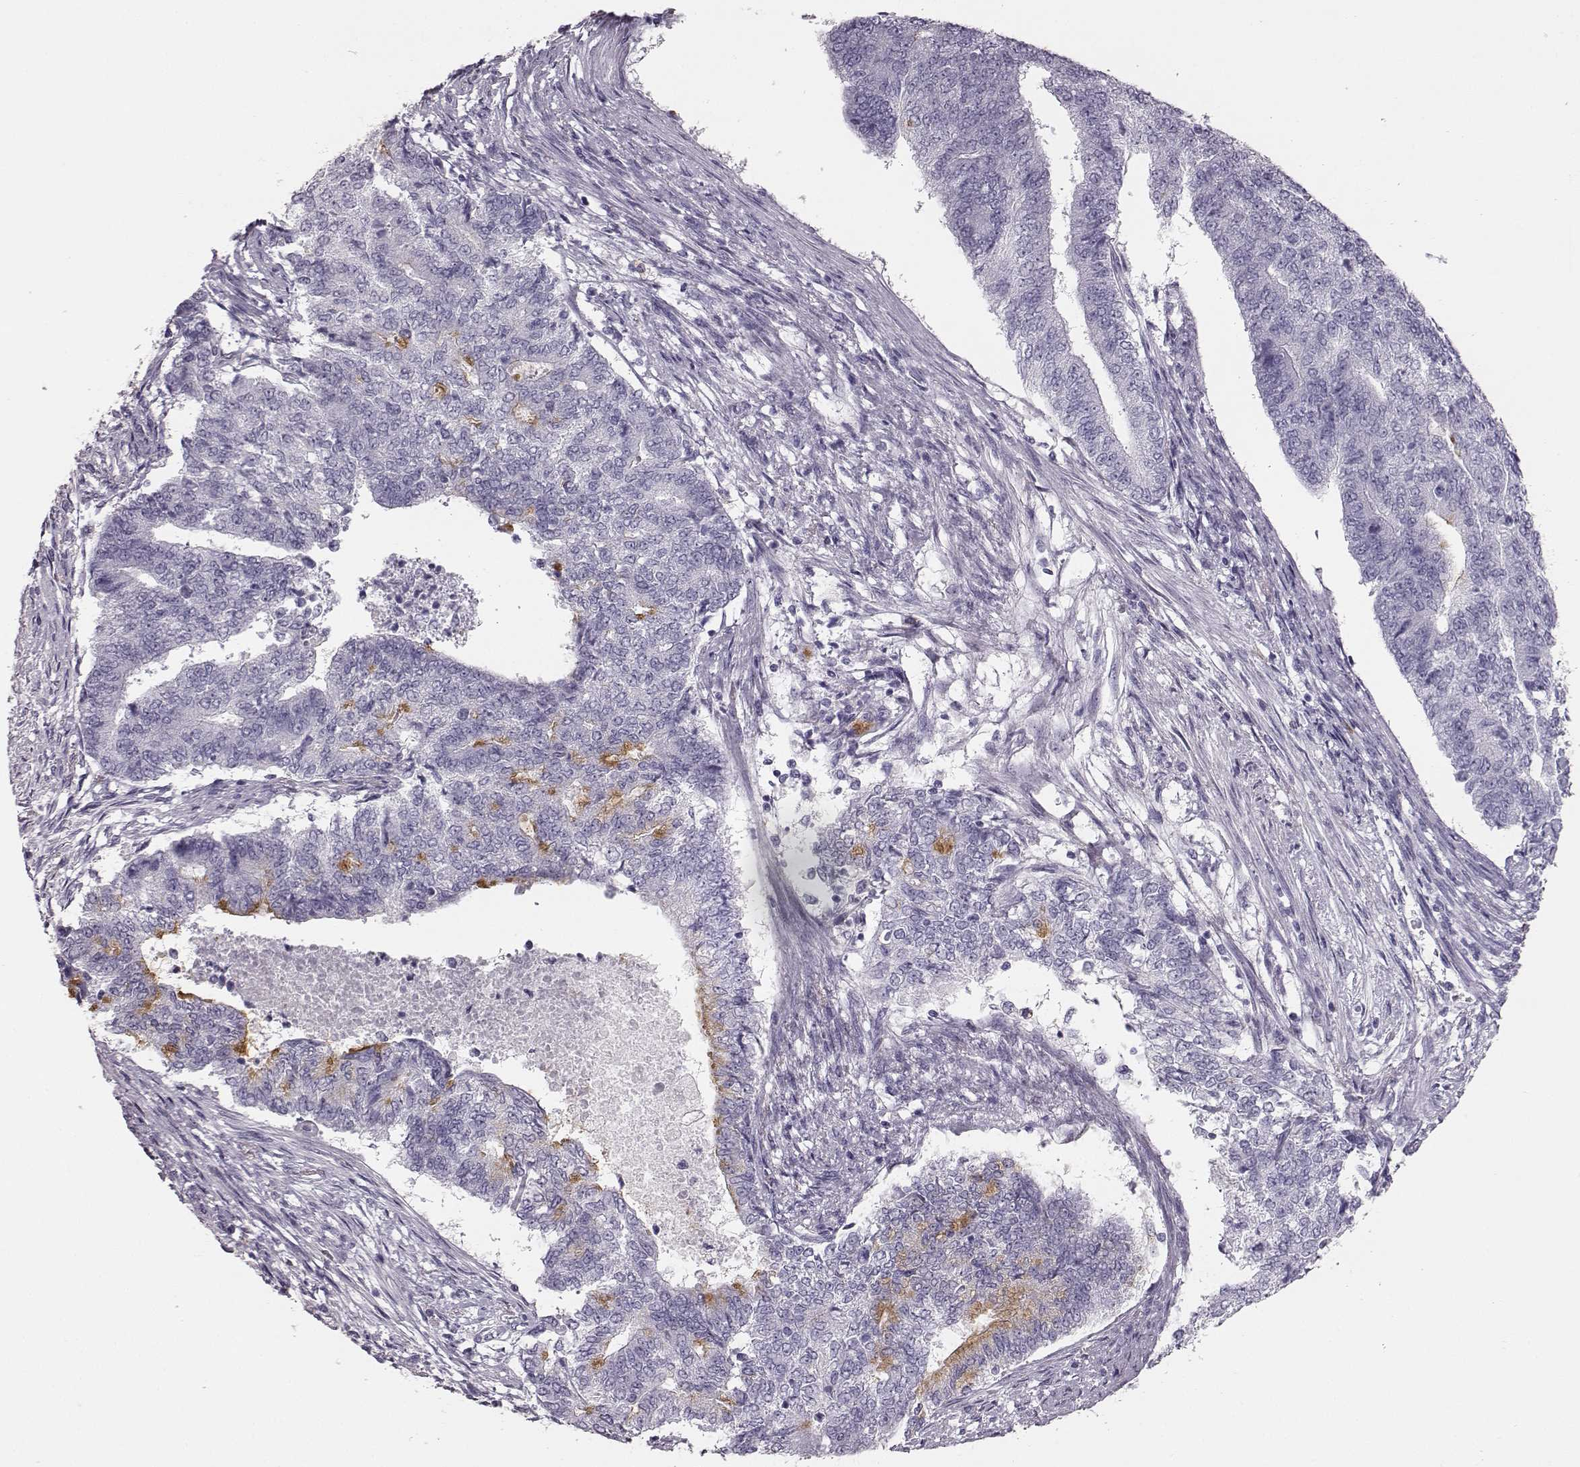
{"staining": {"intensity": "negative", "quantity": "none", "location": "none"}, "tissue": "endometrial cancer", "cell_type": "Tumor cells", "image_type": "cancer", "snomed": [{"axis": "morphology", "description": "Adenocarcinoma, NOS"}, {"axis": "topography", "description": "Endometrium"}], "caption": "An immunohistochemistry (IHC) histopathology image of adenocarcinoma (endometrial) is shown. There is no staining in tumor cells of adenocarcinoma (endometrial). (DAB IHC visualized using brightfield microscopy, high magnification).", "gene": "NPTXR", "patient": {"sex": "female", "age": 65}}